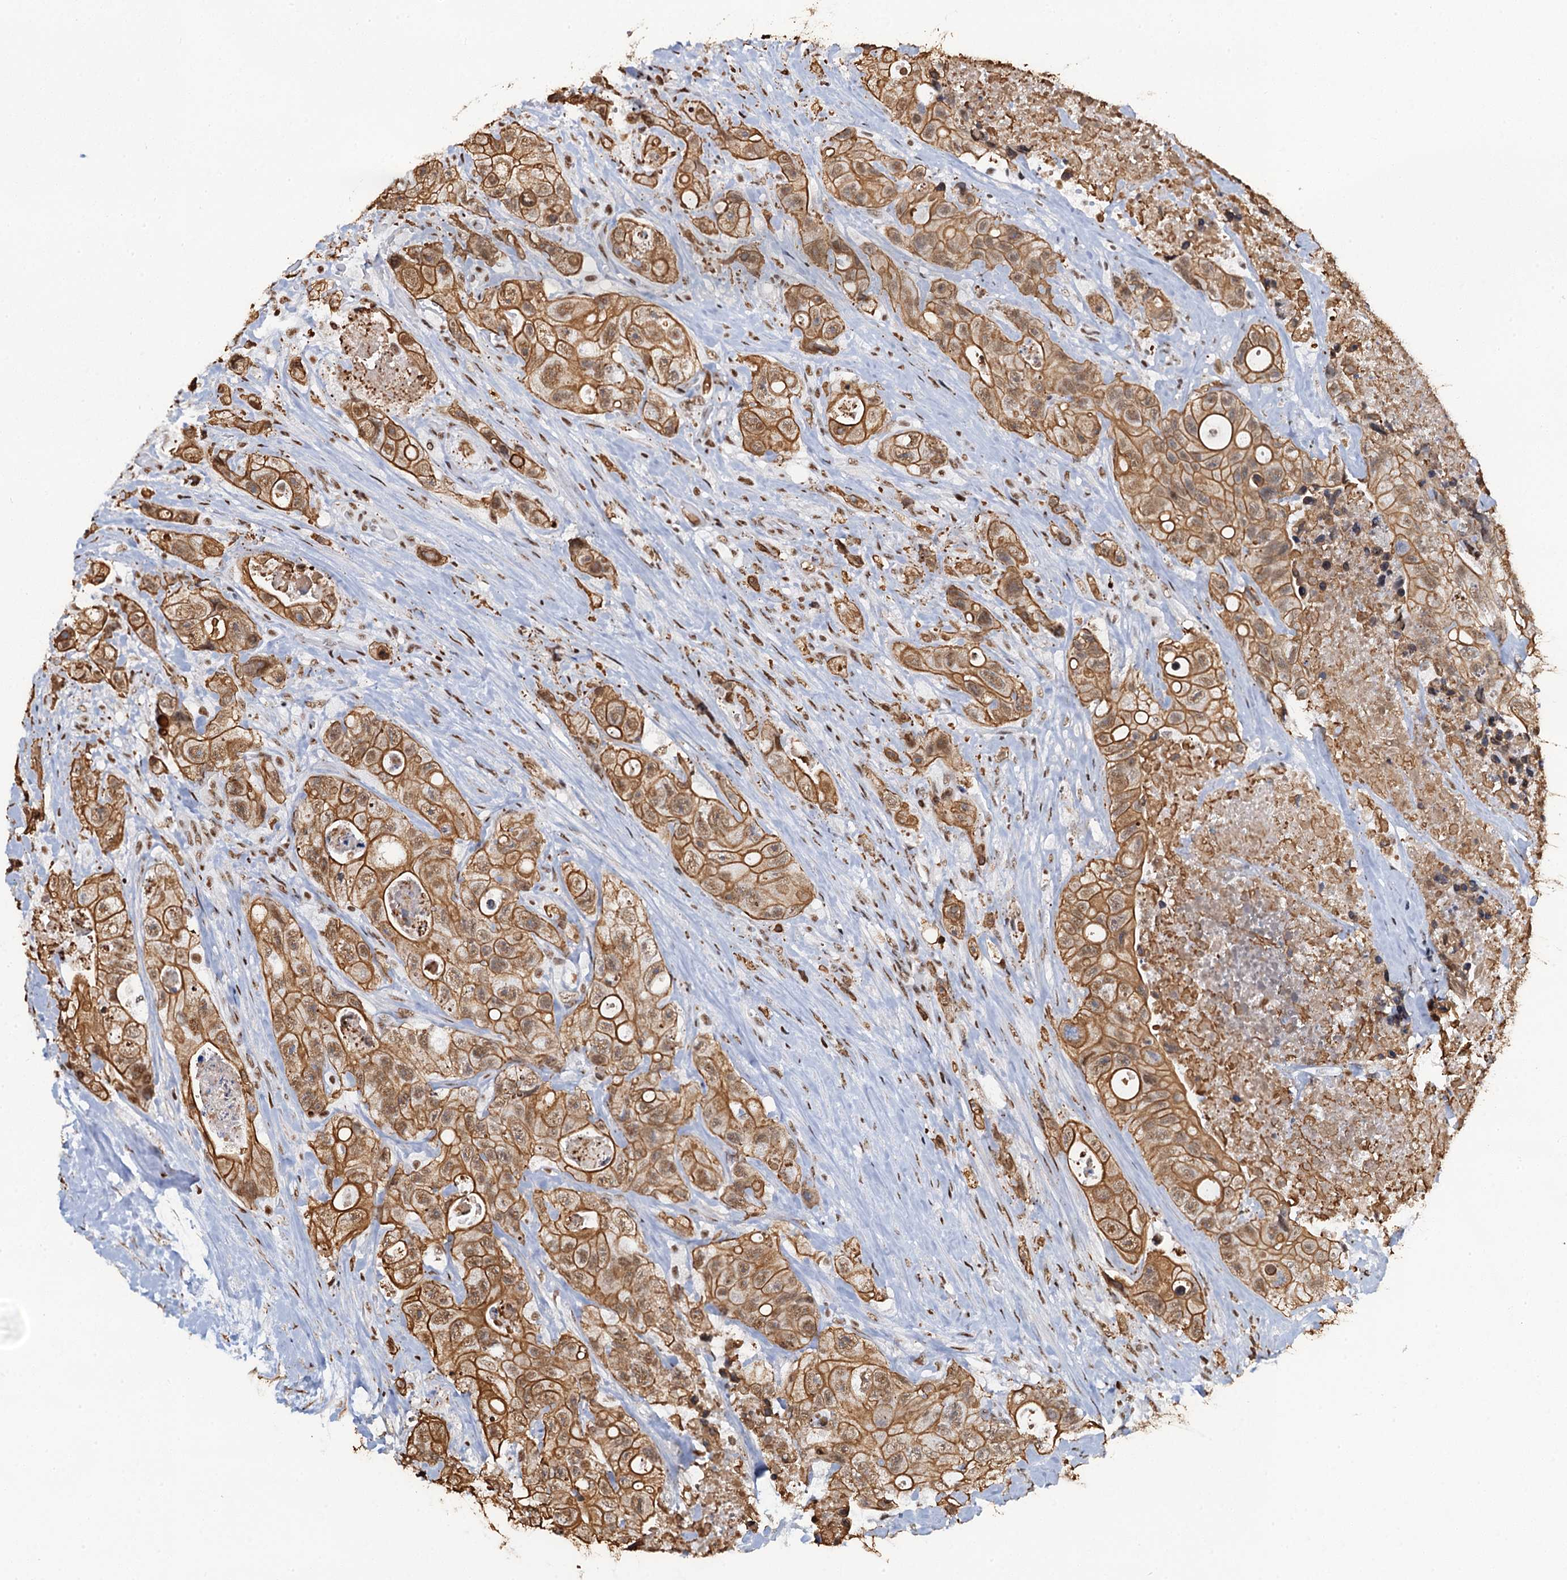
{"staining": {"intensity": "moderate", "quantity": ">75%", "location": "cytoplasmic/membranous,nuclear"}, "tissue": "colorectal cancer", "cell_type": "Tumor cells", "image_type": "cancer", "snomed": [{"axis": "morphology", "description": "Adenocarcinoma, NOS"}, {"axis": "topography", "description": "Colon"}], "caption": "Colorectal cancer stained with immunohistochemistry (IHC) demonstrates moderate cytoplasmic/membranous and nuclear positivity in about >75% of tumor cells. (Stains: DAB in brown, nuclei in blue, Microscopy: brightfield microscopy at high magnification).", "gene": "ZNF609", "patient": {"sex": "female", "age": 46}}